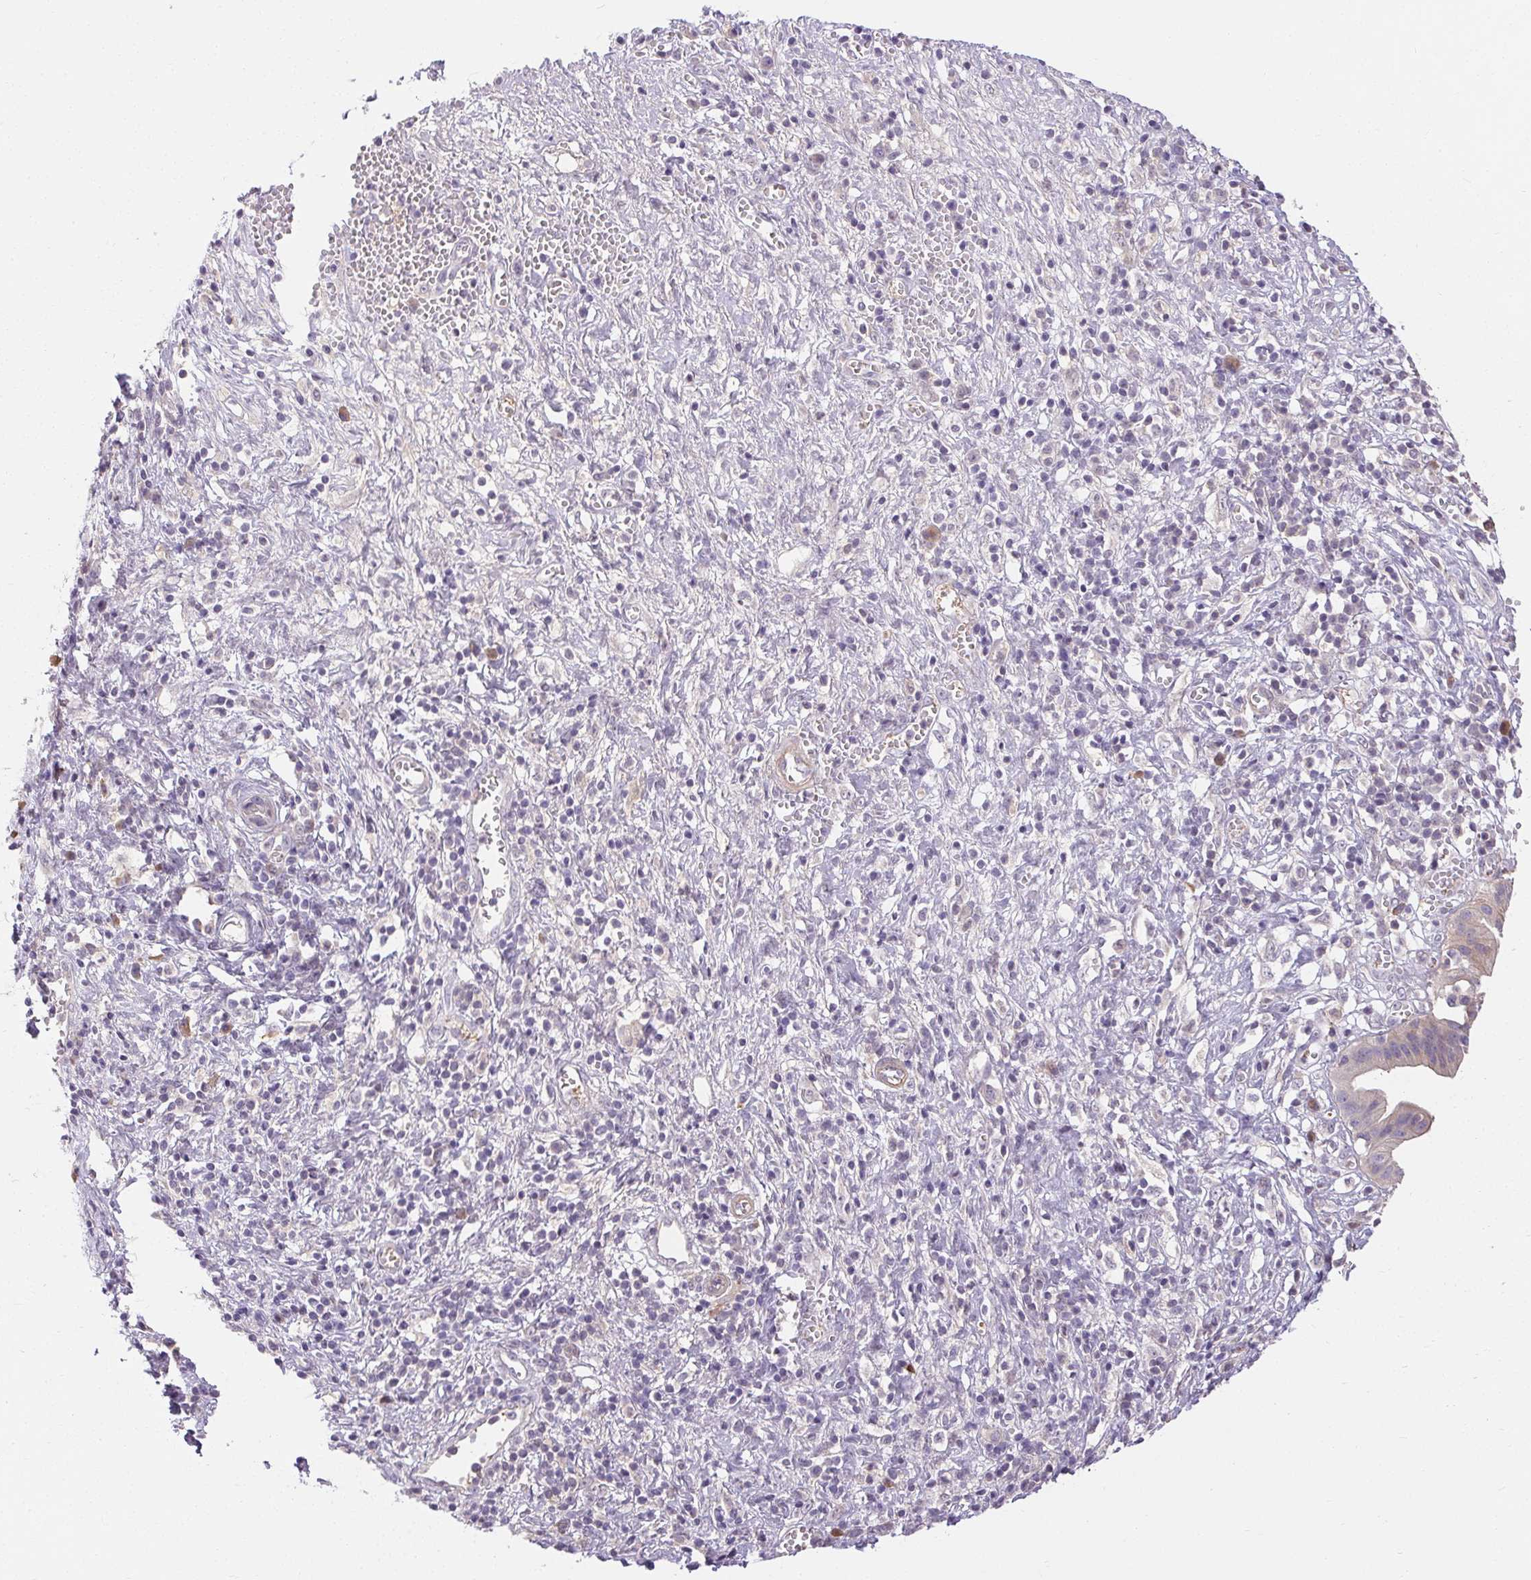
{"staining": {"intensity": "negative", "quantity": "none", "location": "none"}, "tissue": "pancreatic cancer", "cell_type": "Tumor cells", "image_type": "cancer", "snomed": [{"axis": "morphology", "description": "Adenocarcinoma, NOS"}, {"axis": "topography", "description": "Pancreas"}], "caption": "IHC histopathology image of neoplastic tissue: adenocarcinoma (pancreatic) stained with DAB displays no significant protein staining in tumor cells.", "gene": "TMEM52B", "patient": {"sex": "female", "age": 73}}